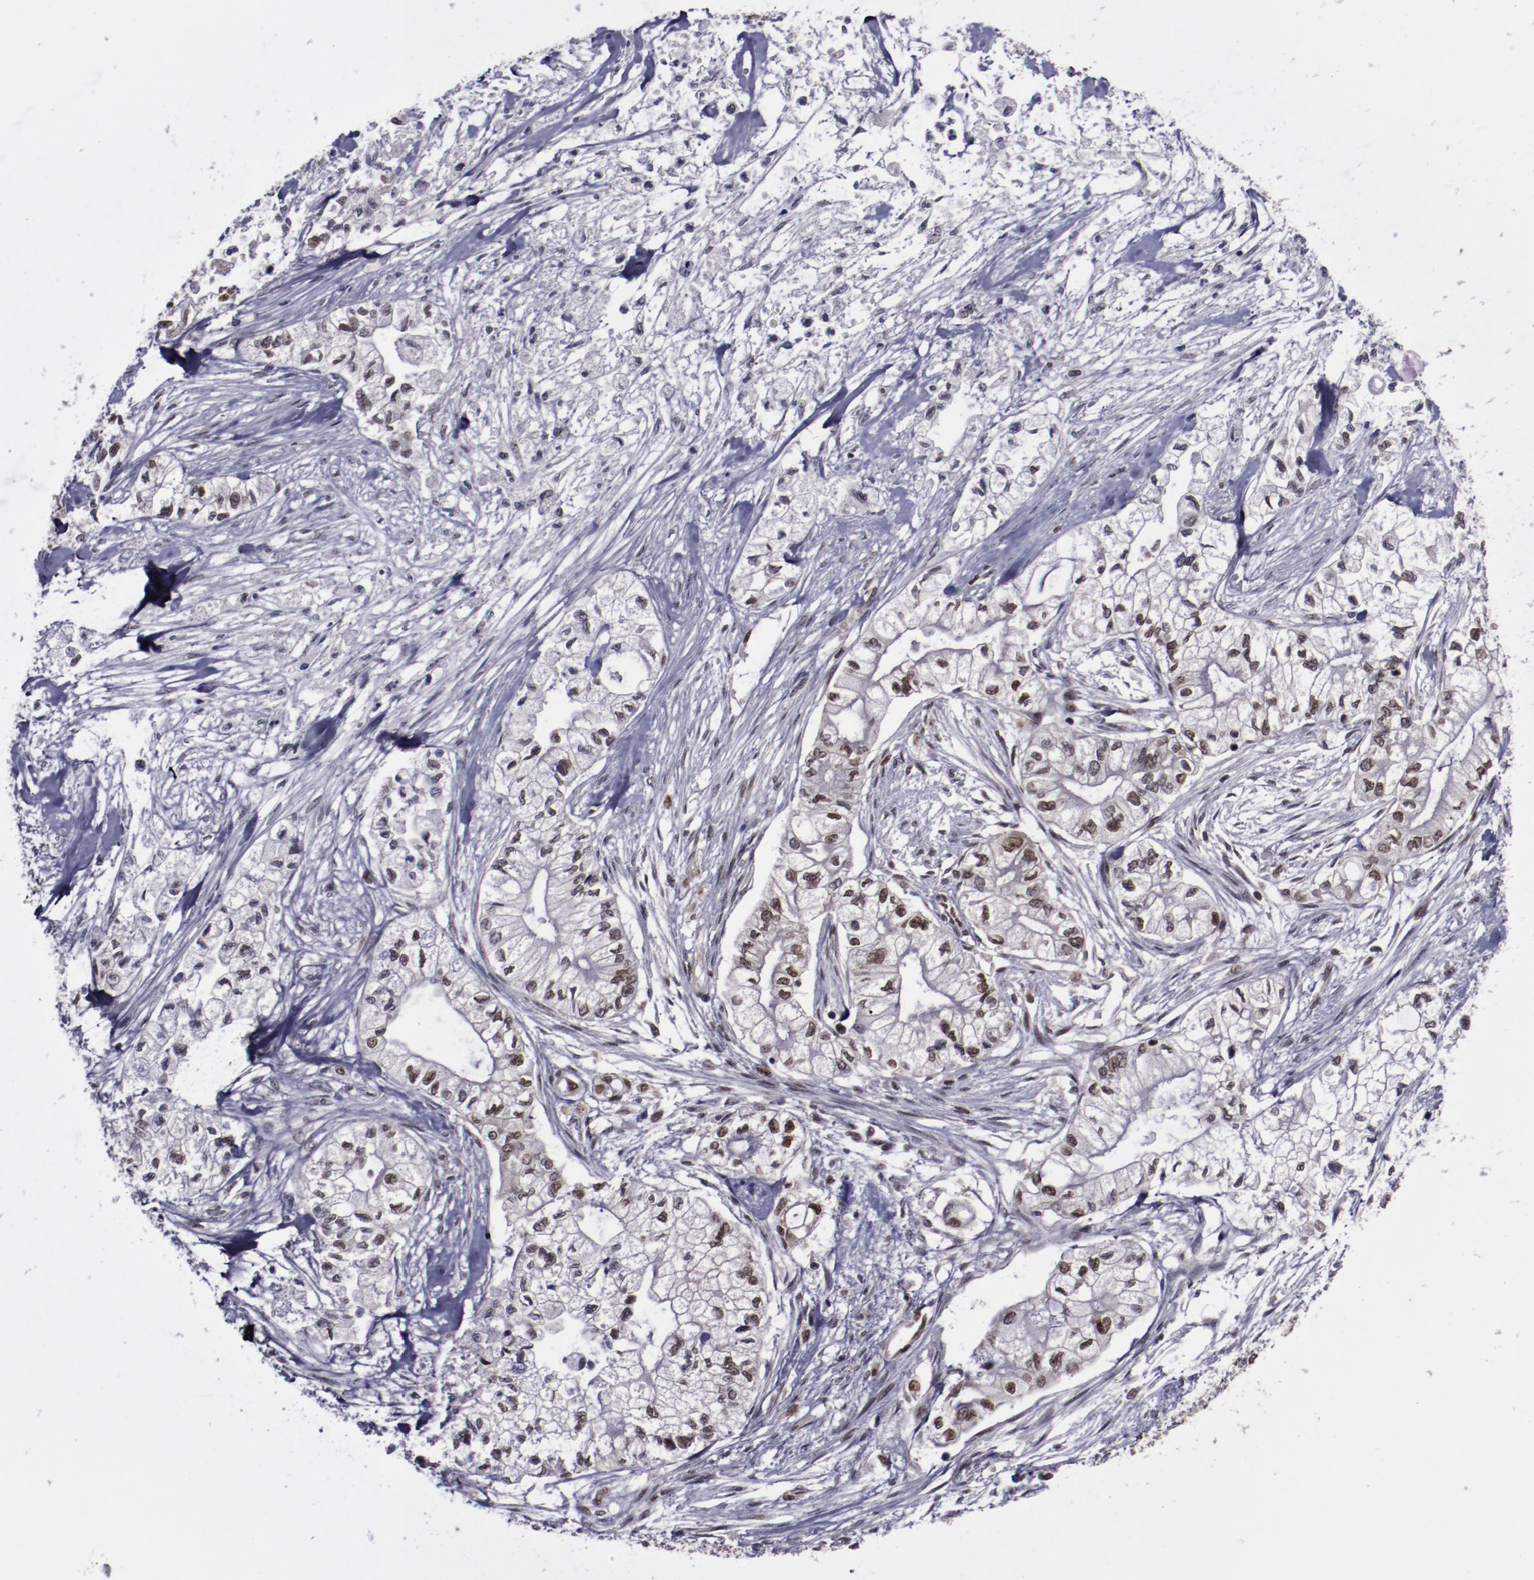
{"staining": {"intensity": "moderate", "quantity": ">75%", "location": "nuclear"}, "tissue": "pancreatic cancer", "cell_type": "Tumor cells", "image_type": "cancer", "snomed": [{"axis": "morphology", "description": "Adenocarcinoma, NOS"}, {"axis": "topography", "description": "Pancreas"}], "caption": "Protein staining demonstrates moderate nuclear staining in about >75% of tumor cells in pancreatic cancer. Nuclei are stained in blue.", "gene": "ERH", "patient": {"sex": "male", "age": 79}}